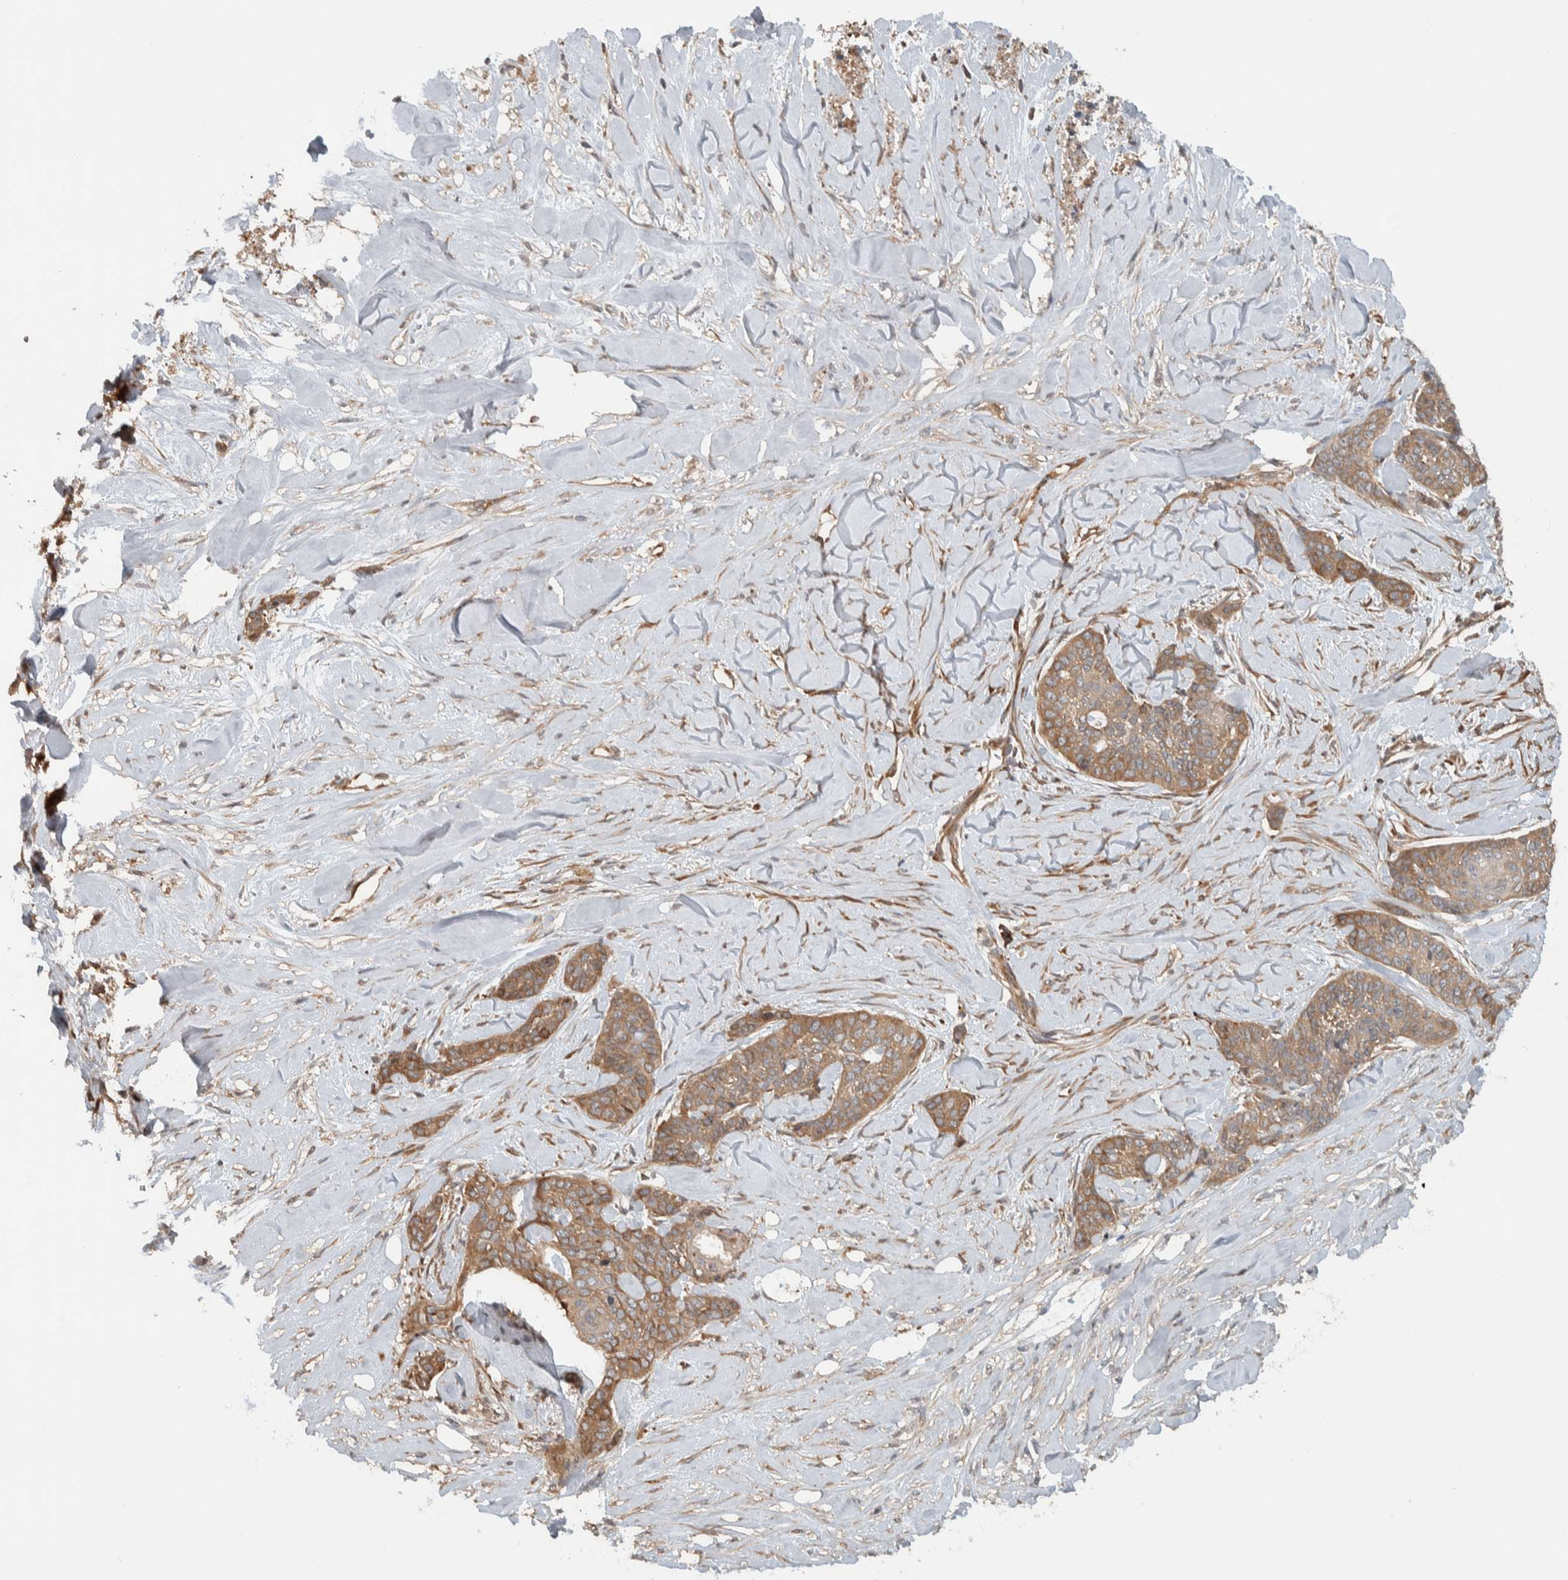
{"staining": {"intensity": "moderate", "quantity": ">75%", "location": "cytoplasmic/membranous"}, "tissue": "skin cancer", "cell_type": "Tumor cells", "image_type": "cancer", "snomed": [{"axis": "morphology", "description": "Basal cell carcinoma"}, {"axis": "topography", "description": "Skin"}], "caption": "Skin basal cell carcinoma stained with a brown dye exhibits moderate cytoplasmic/membranous positive positivity in about >75% of tumor cells.", "gene": "CNTROB", "patient": {"sex": "female", "age": 64}}